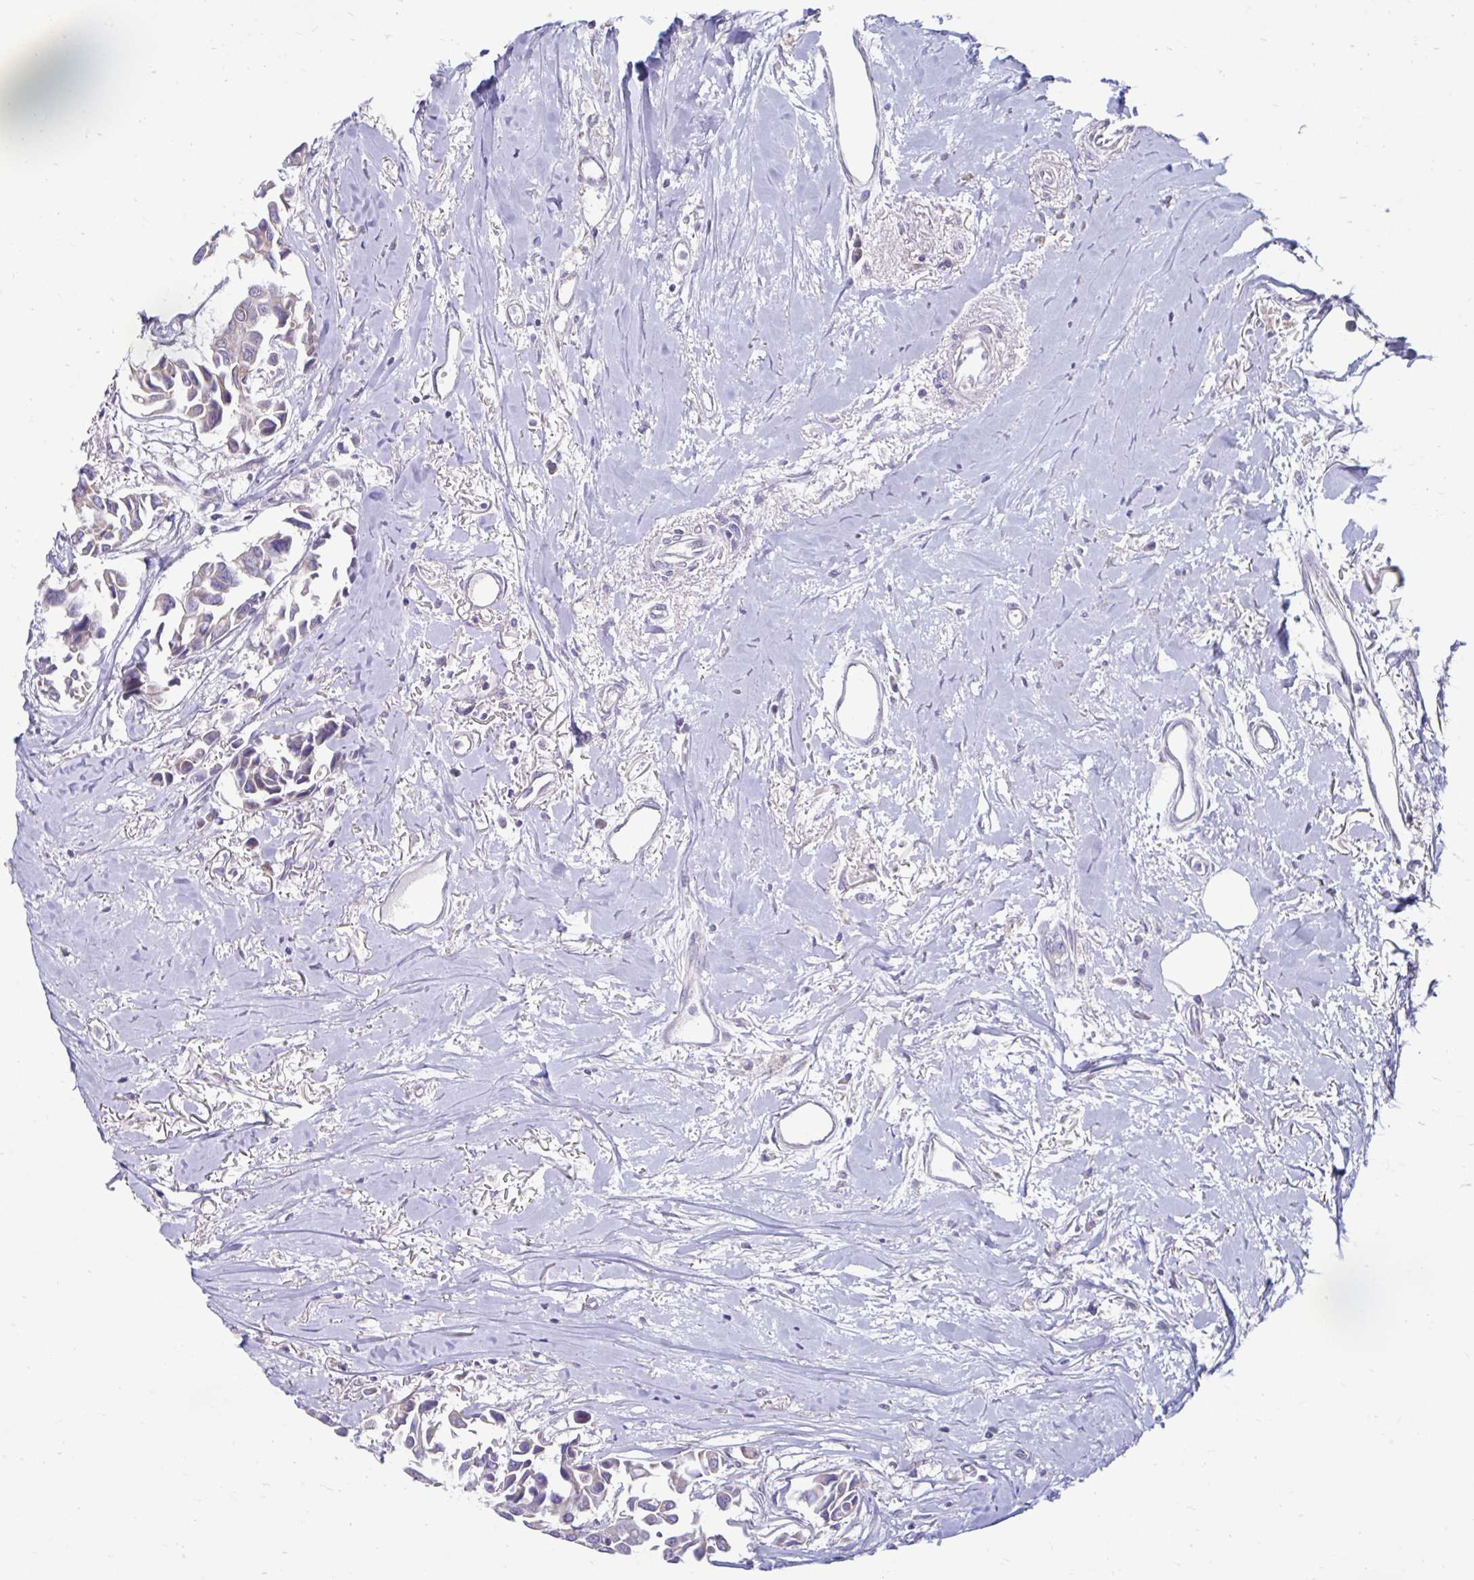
{"staining": {"intensity": "negative", "quantity": "none", "location": "none"}, "tissue": "breast cancer", "cell_type": "Tumor cells", "image_type": "cancer", "snomed": [{"axis": "morphology", "description": "Duct carcinoma"}, {"axis": "topography", "description": "Breast"}], "caption": "Immunohistochemistry (IHC) micrograph of neoplastic tissue: invasive ductal carcinoma (breast) stained with DAB (3,3'-diaminobenzidine) displays no significant protein expression in tumor cells. (Stains: DAB immunohistochemistry (IHC) with hematoxylin counter stain, Microscopy: brightfield microscopy at high magnification).", "gene": "LINGO4", "patient": {"sex": "female", "age": 54}}